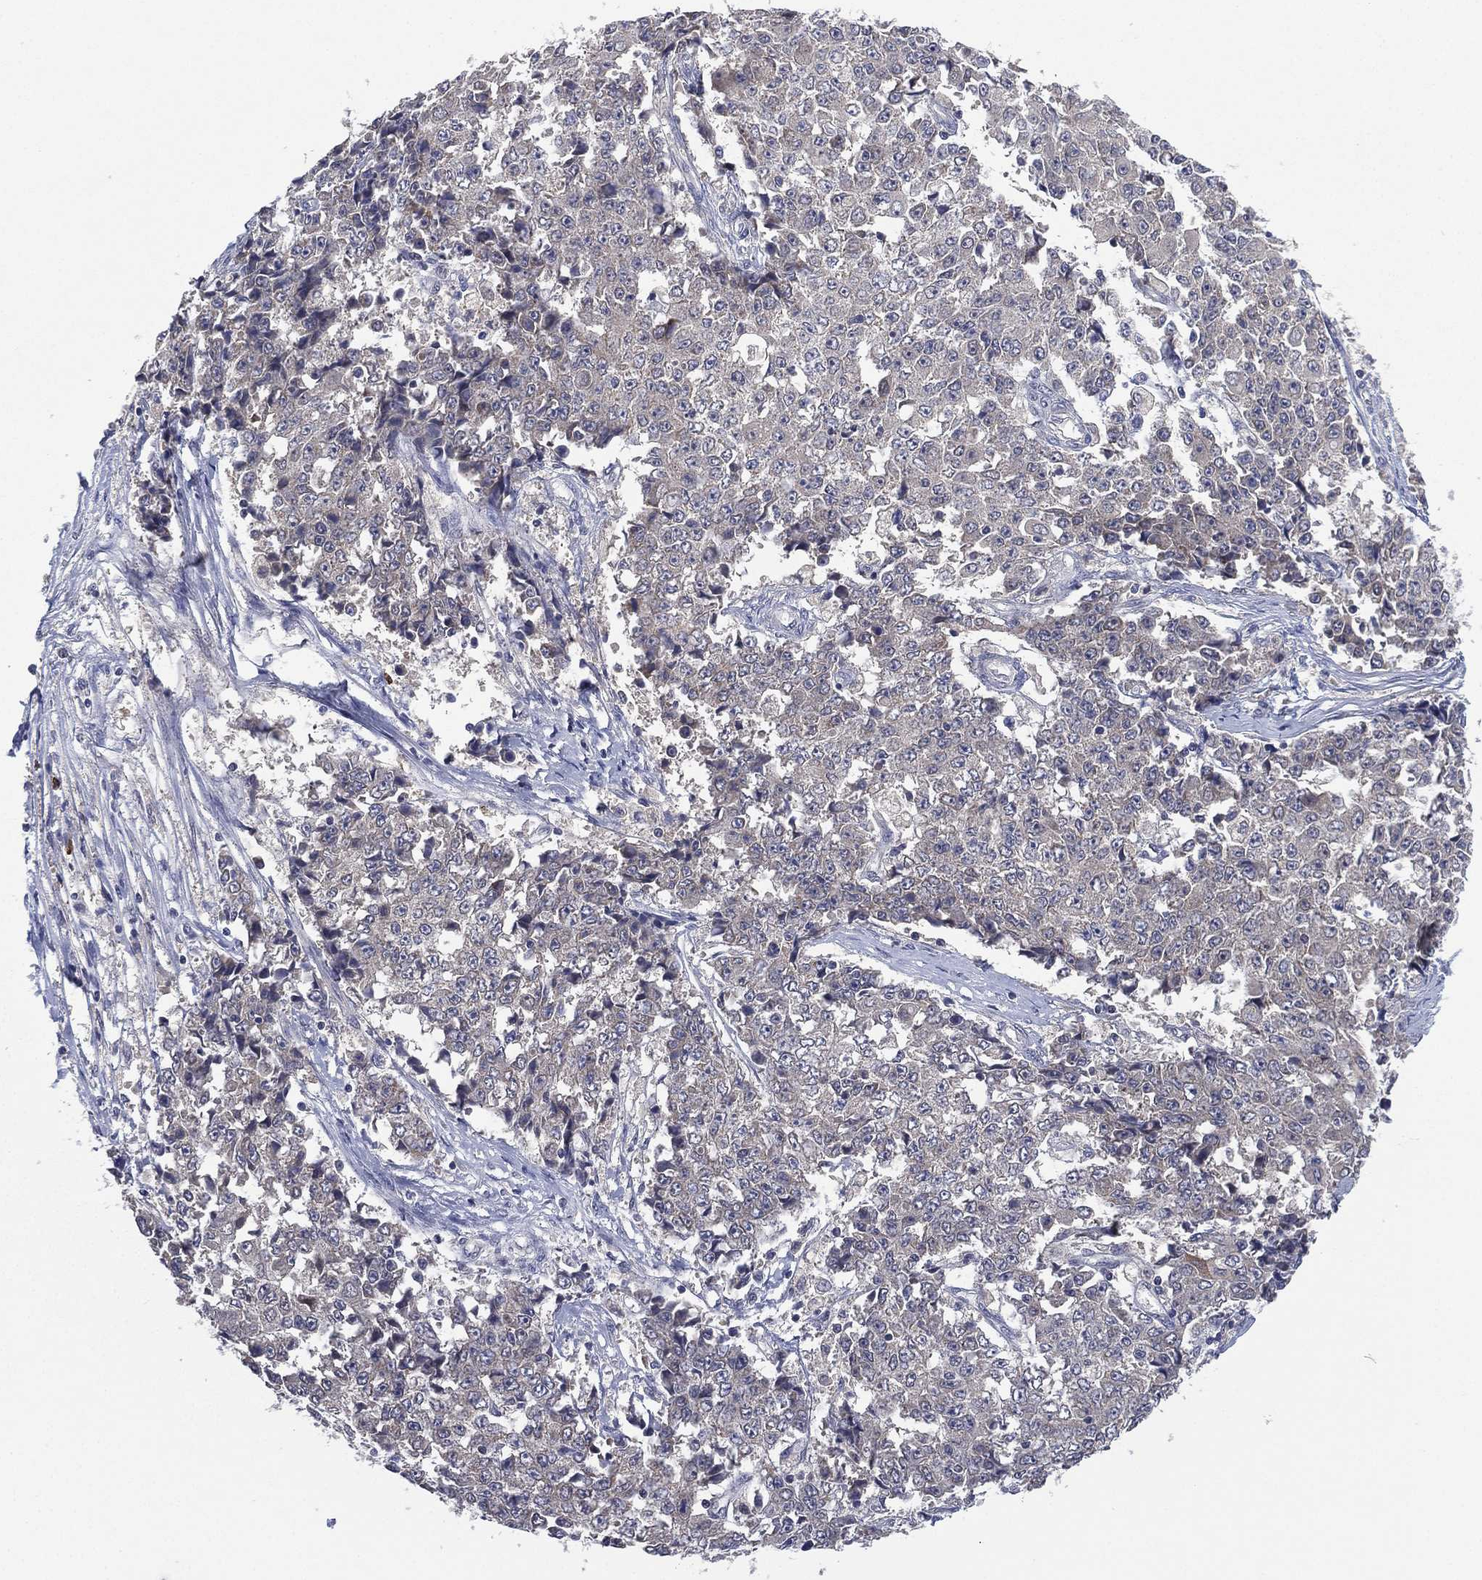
{"staining": {"intensity": "negative", "quantity": "none", "location": "none"}, "tissue": "ovarian cancer", "cell_type": "Tumor cells", "image_type": "cancer", "snomed": [{"axis": "morphology", "description": "Carcinoma, endometroid"}, {"axis": "topography", "description": "Ovary"}], "caption": "Protein analysis of ovarian cancer displays no significant expression in tumor cells.", "gene": "MPP7", "patient": {"sex": "female", "age": 42}}